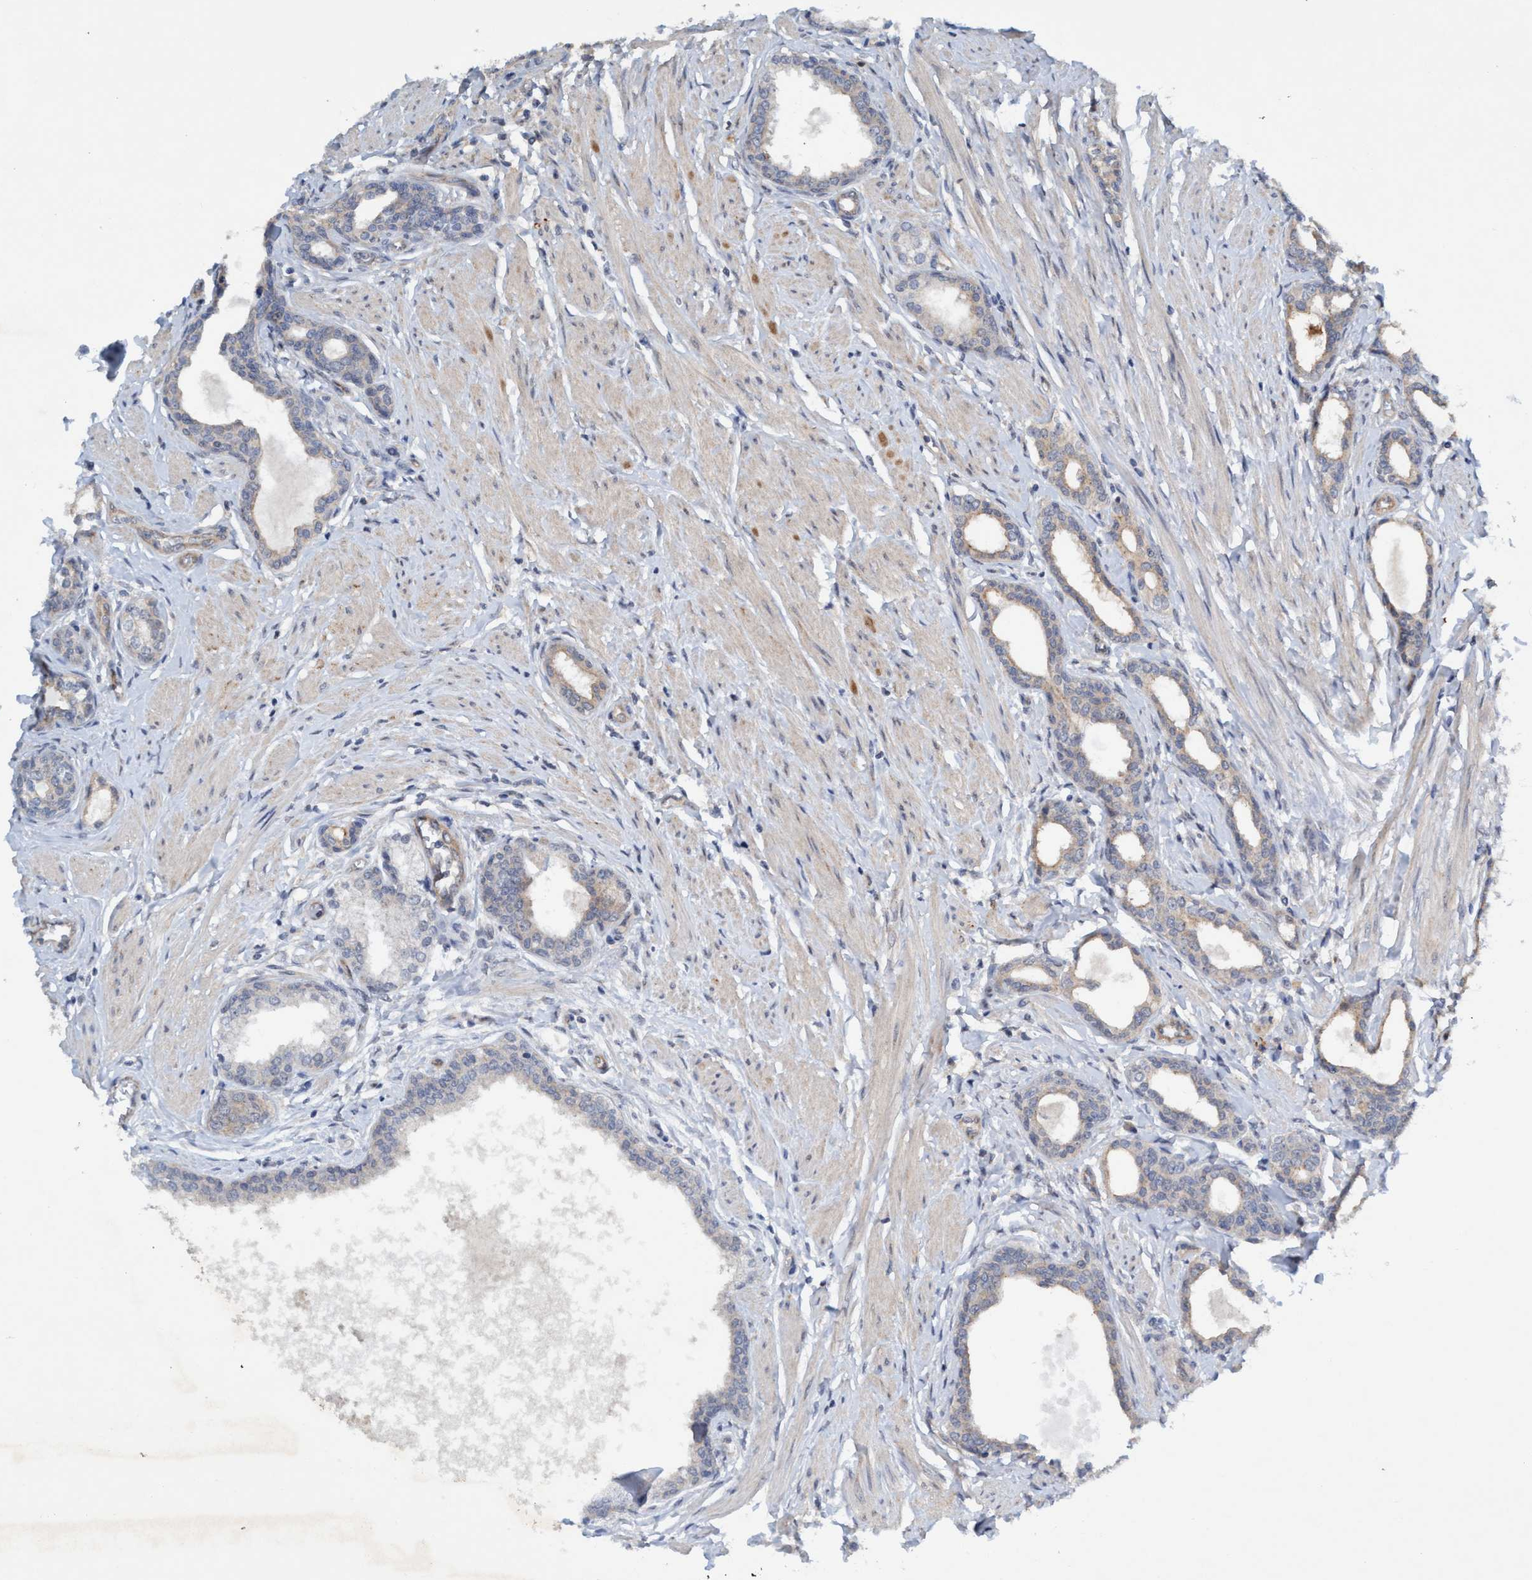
{"staining": {"intensity": "weak", "quantity": "<25%", "location": "cytoplasmic/membranous"}, "tissue": "prostate cancer", "cell_type": "Tumor cells", "image_type": "cancer", "snomed": [{"axis": "morphology", "description": "Adenocarcinoma, High grade"}, {"axis": "topography", "description": "Prostate"}], "caption": "IHC of human prostate adenocarcinoma (high-grade) shows no positivity in tumor cells.", "gene": "TRIM65", "patient": {"sex": "male", "age": 52}}